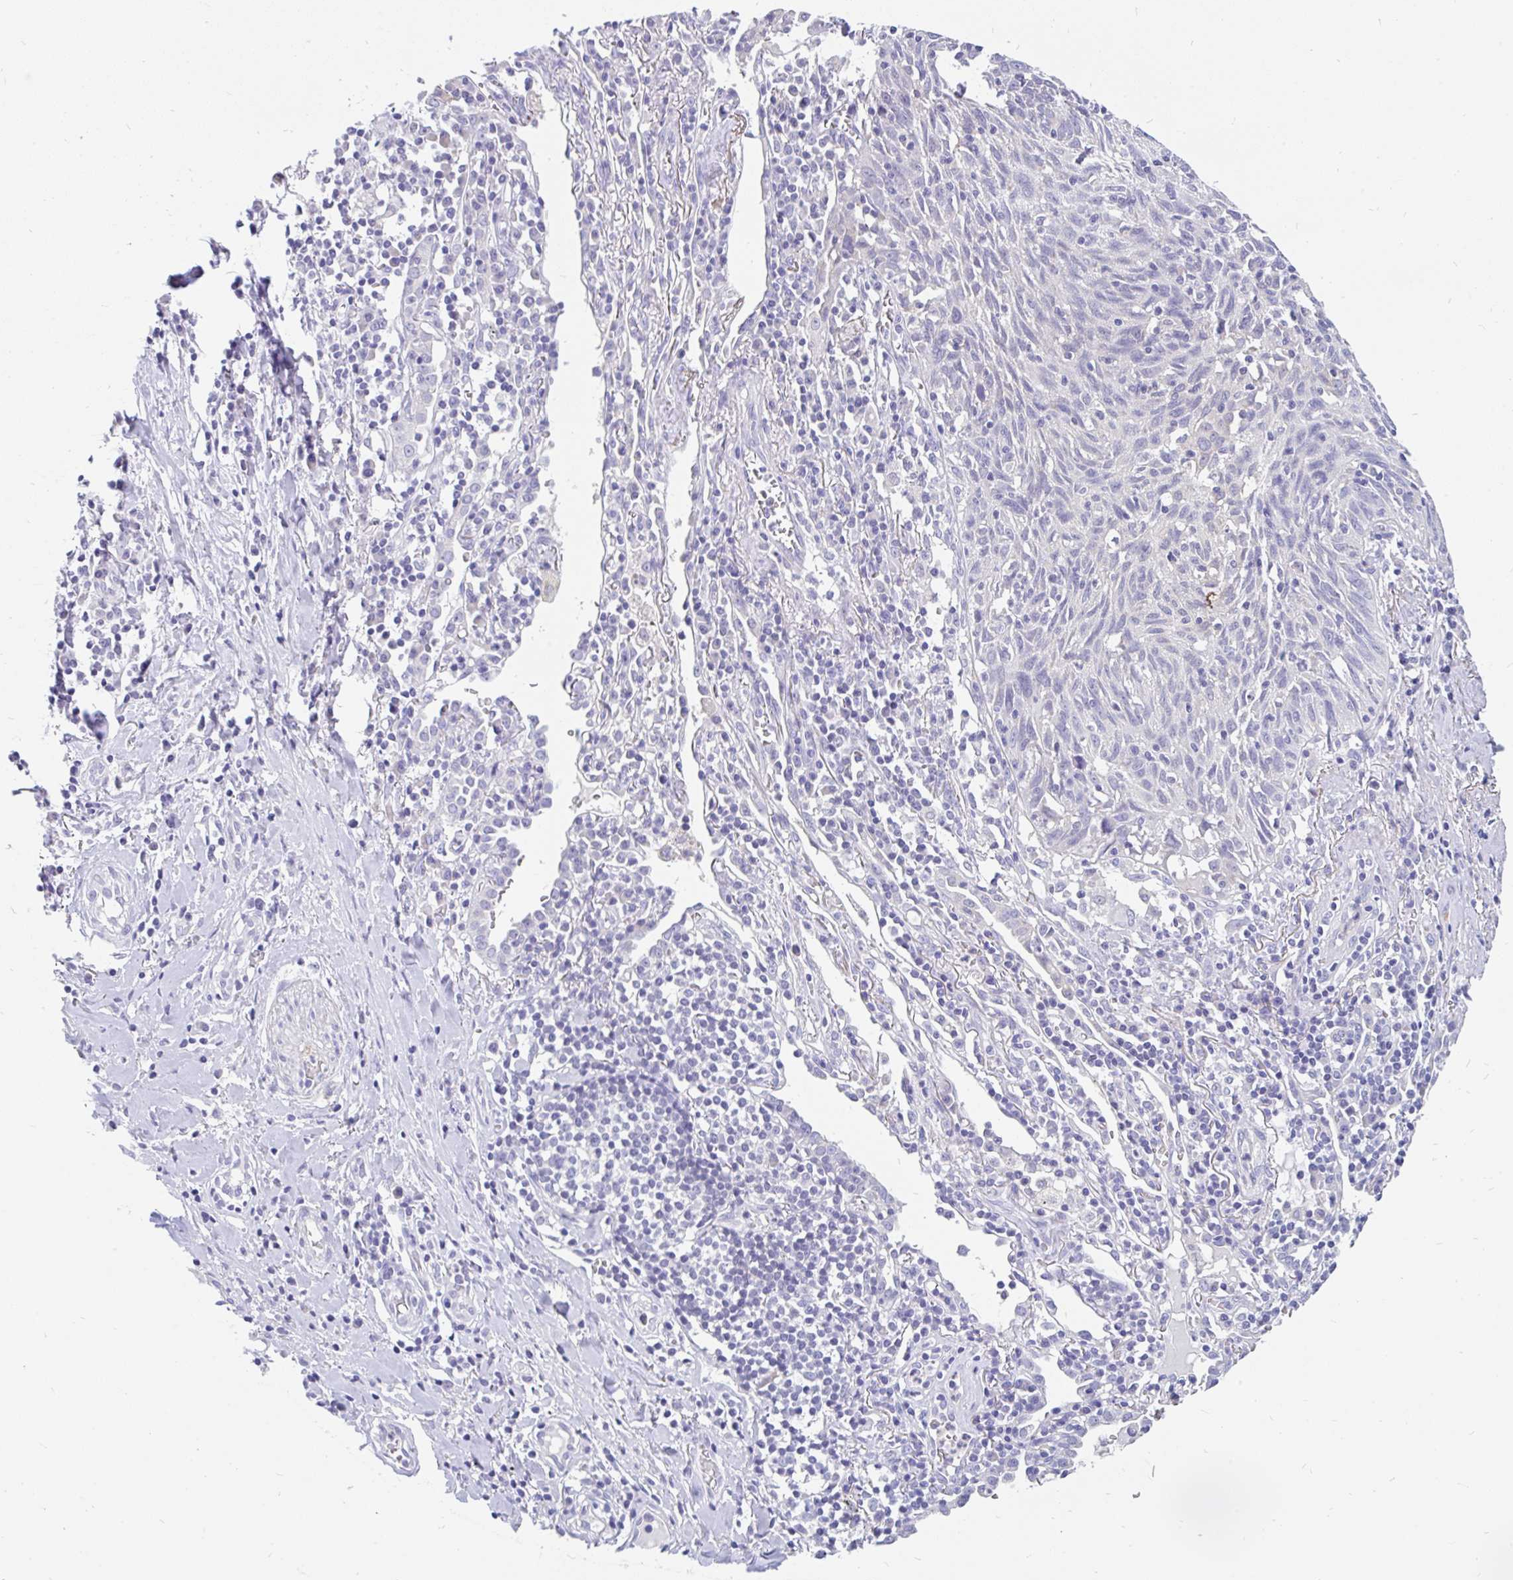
{"staining": {"intensity": "negative", "quantity": "none", "location": "none"}, "tissue": "lung cancer", "cell_type": "Tumor cells", "image_type": "cancer", "snomed": [{"axis": "morphology", "description": "Squamous cell carcinoma, NOS"}, {"axis": "topography", "description": "Lung"}], "caption": "Tumor cells are negative for brown protein staining in squamous cell carcinoma (lung).", "gene": "INTS5", "patient": {"sex": "female", "age": 66}}